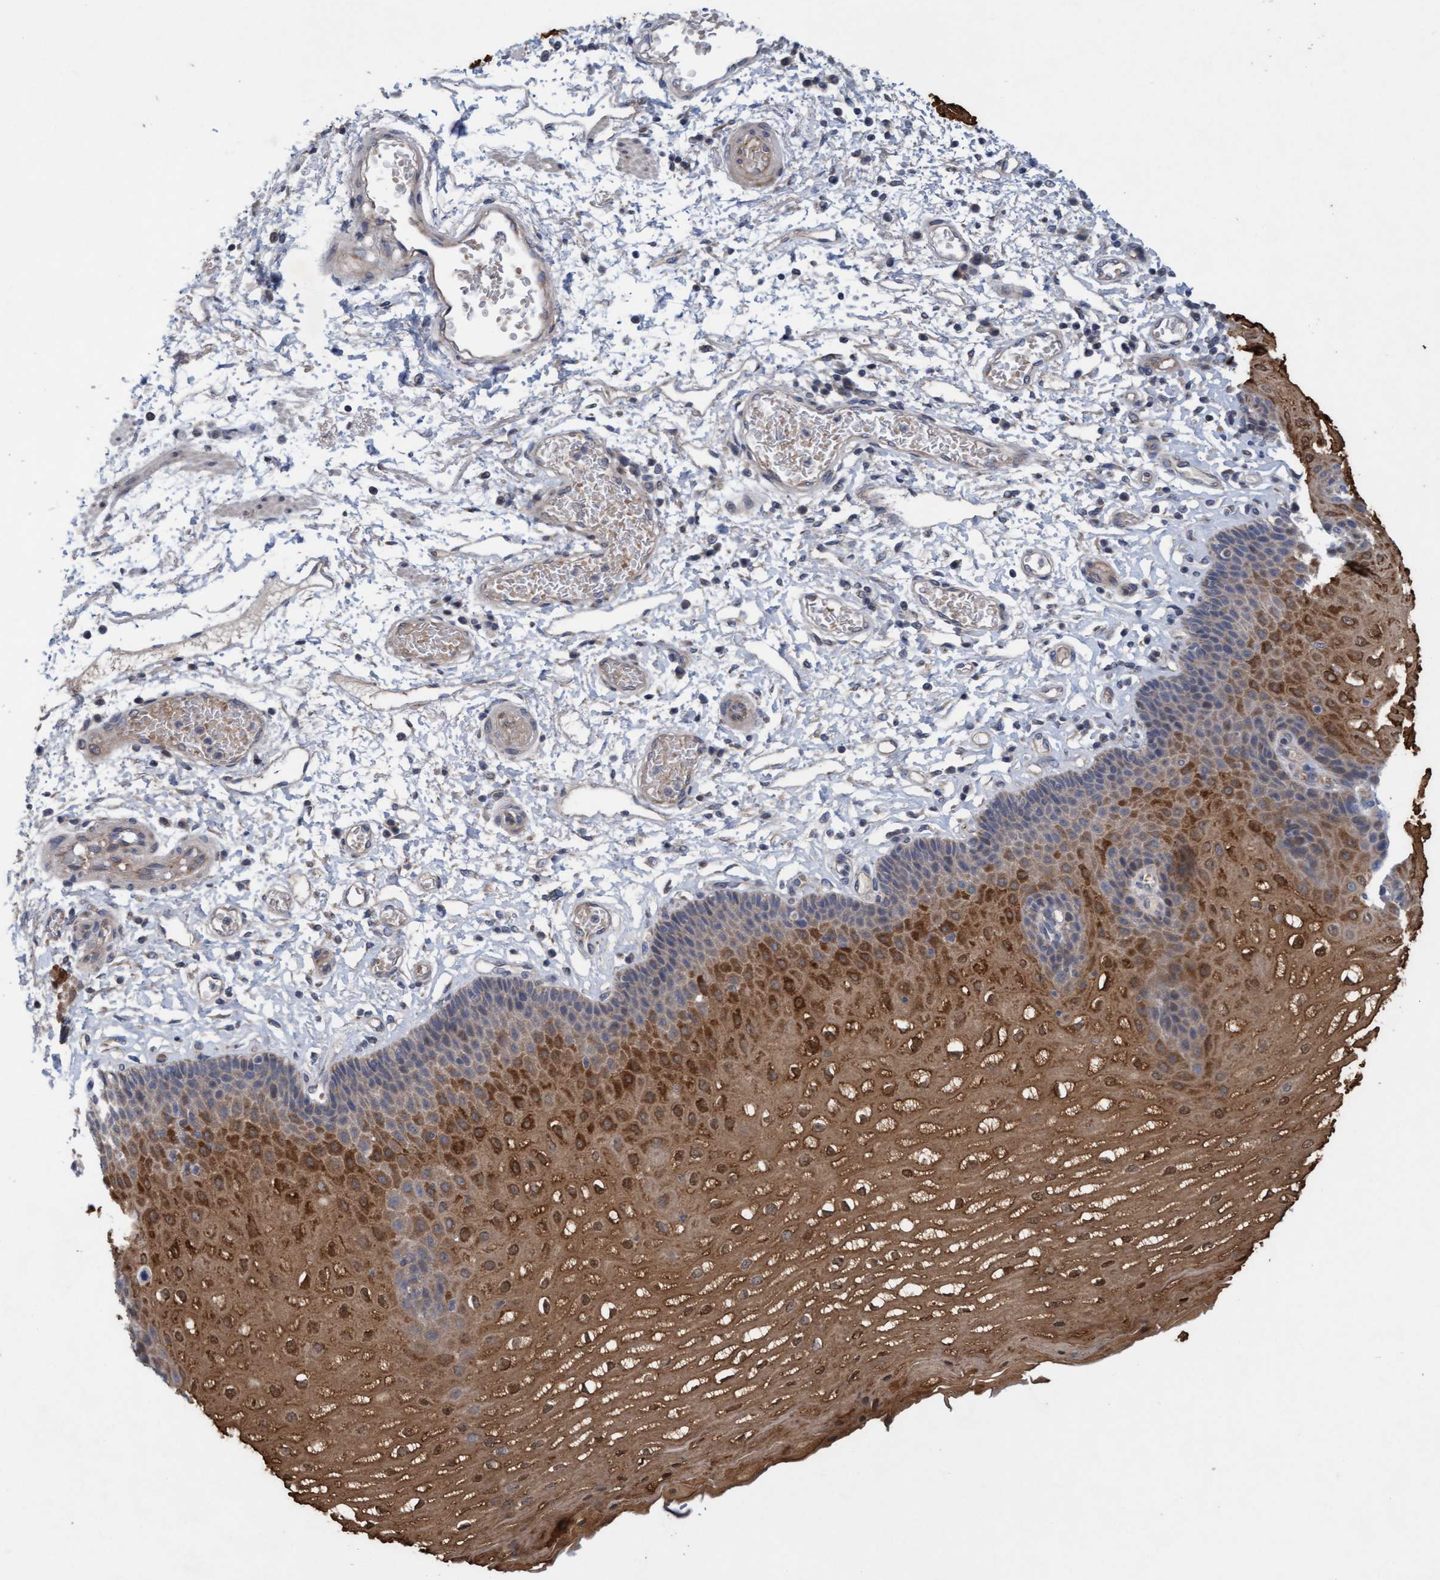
{"staining": {"intensity": "moderate", "quantity": ">75%", "location": "cytoplasmic/membranous"}, "tissue": "esophagus", "cell_type": "Squamous epithelial cells", "image_type": "normal", "snomed": [{"axis": "morphology", "description": "Normal tissue, NOS"}, {"axis": "topography", "description": "Esophagus"}], "caption": "Protein analysis of normal esophagus demonstrates moderate cytoplasmic/membranous expression in about >75% of squamous epithelial cells.", "gene": "DDHD2", "patient": {"sex": "male", "age": 54}}